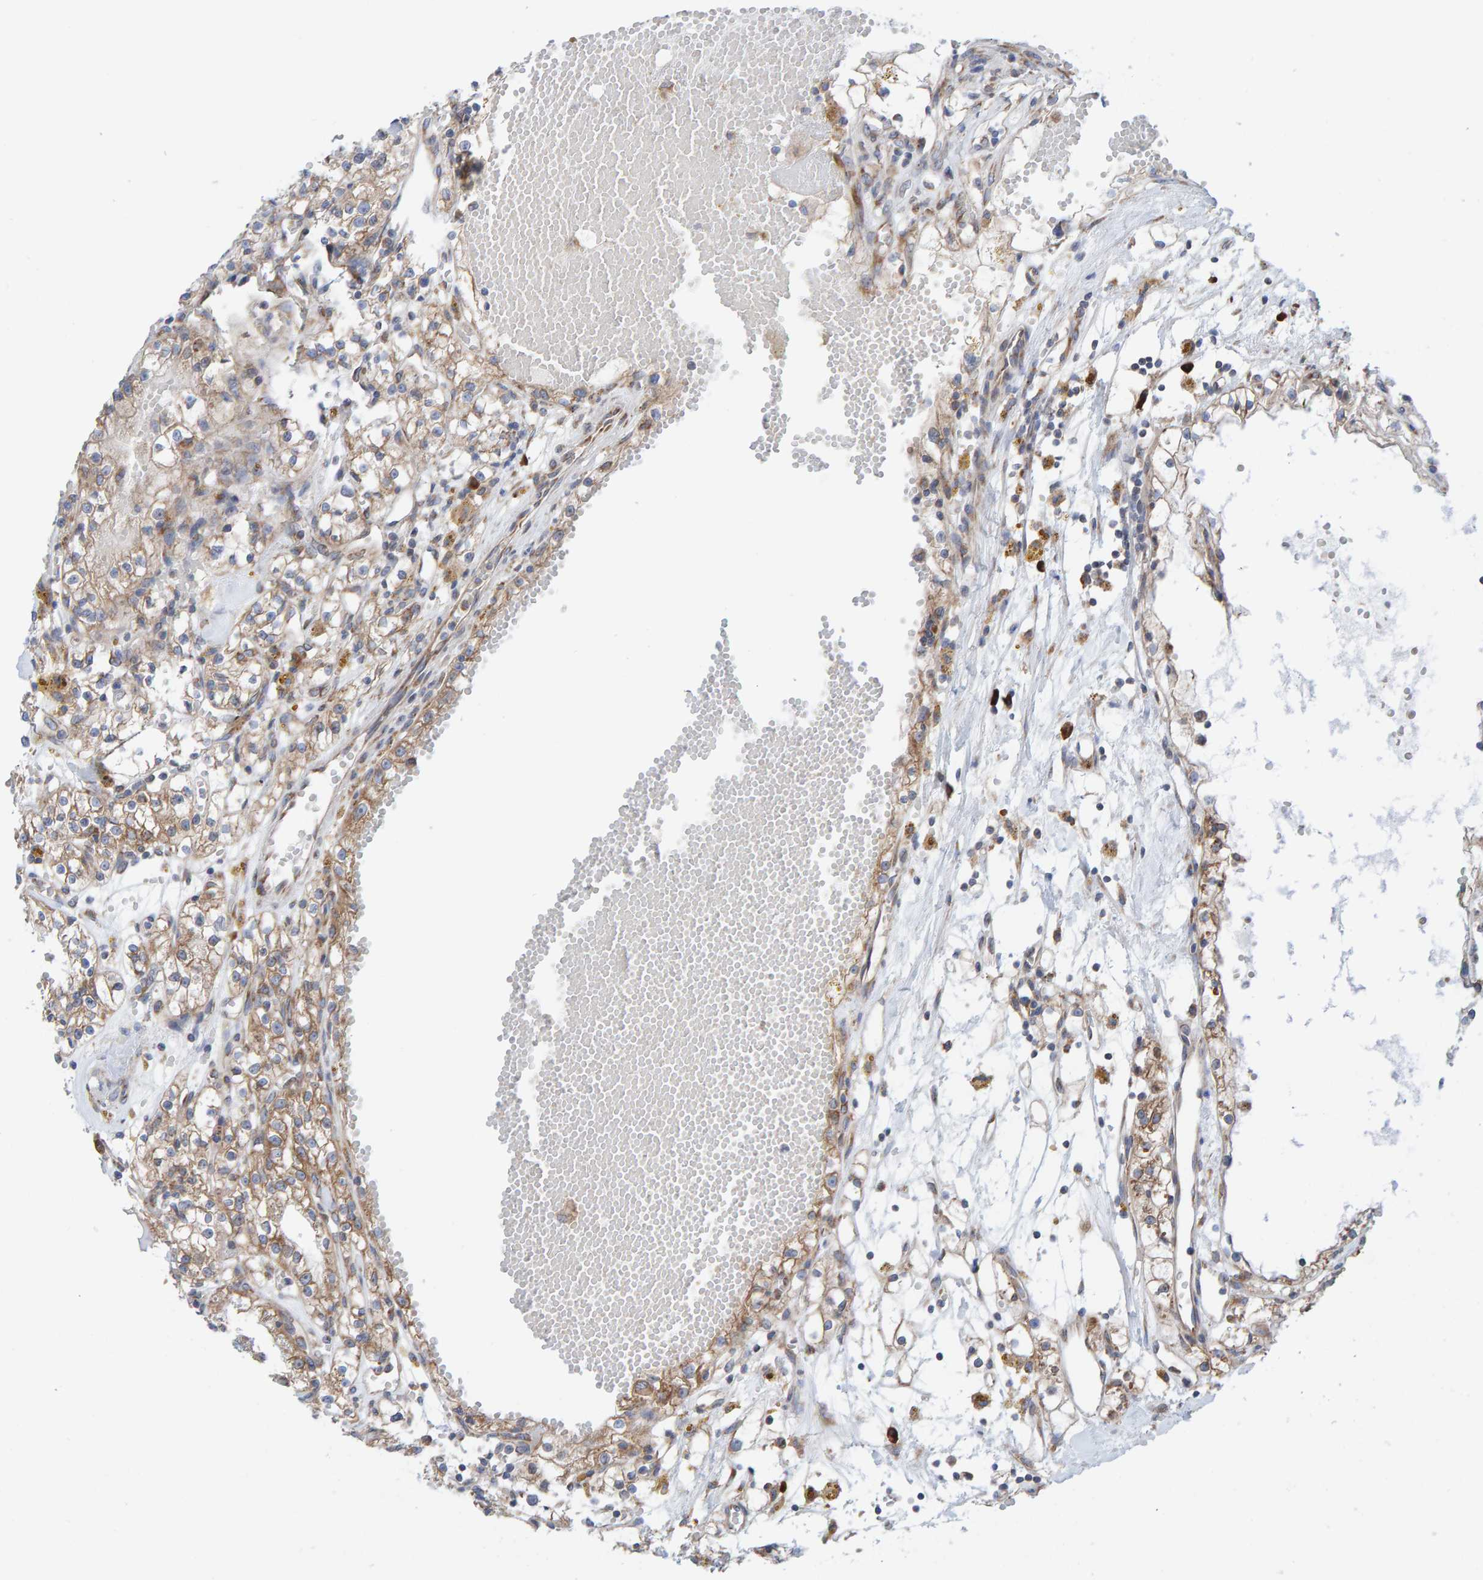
{"staining": {"intensity": "weak", "quantity": ">75%", "location": "cytoplasmic/membranous"}, "tissue": "renal cancer", "cell_type": "Tumor cells", "image_type": "cancer", "snomed": [{"axis": "morphology", "description": "Adenocarcinoma, NOS"}, {"axis": "topography", "description": "Kidney"}], "caption": "Adenocarcinoma (renal) was stained to show a protein in brown. There is low levels of weak cytoplasmic/membranous positivity in about >75% of tumor cells.", "gene": "CDK5RAP3", "patient": {"sex": "male", "age": 56}}